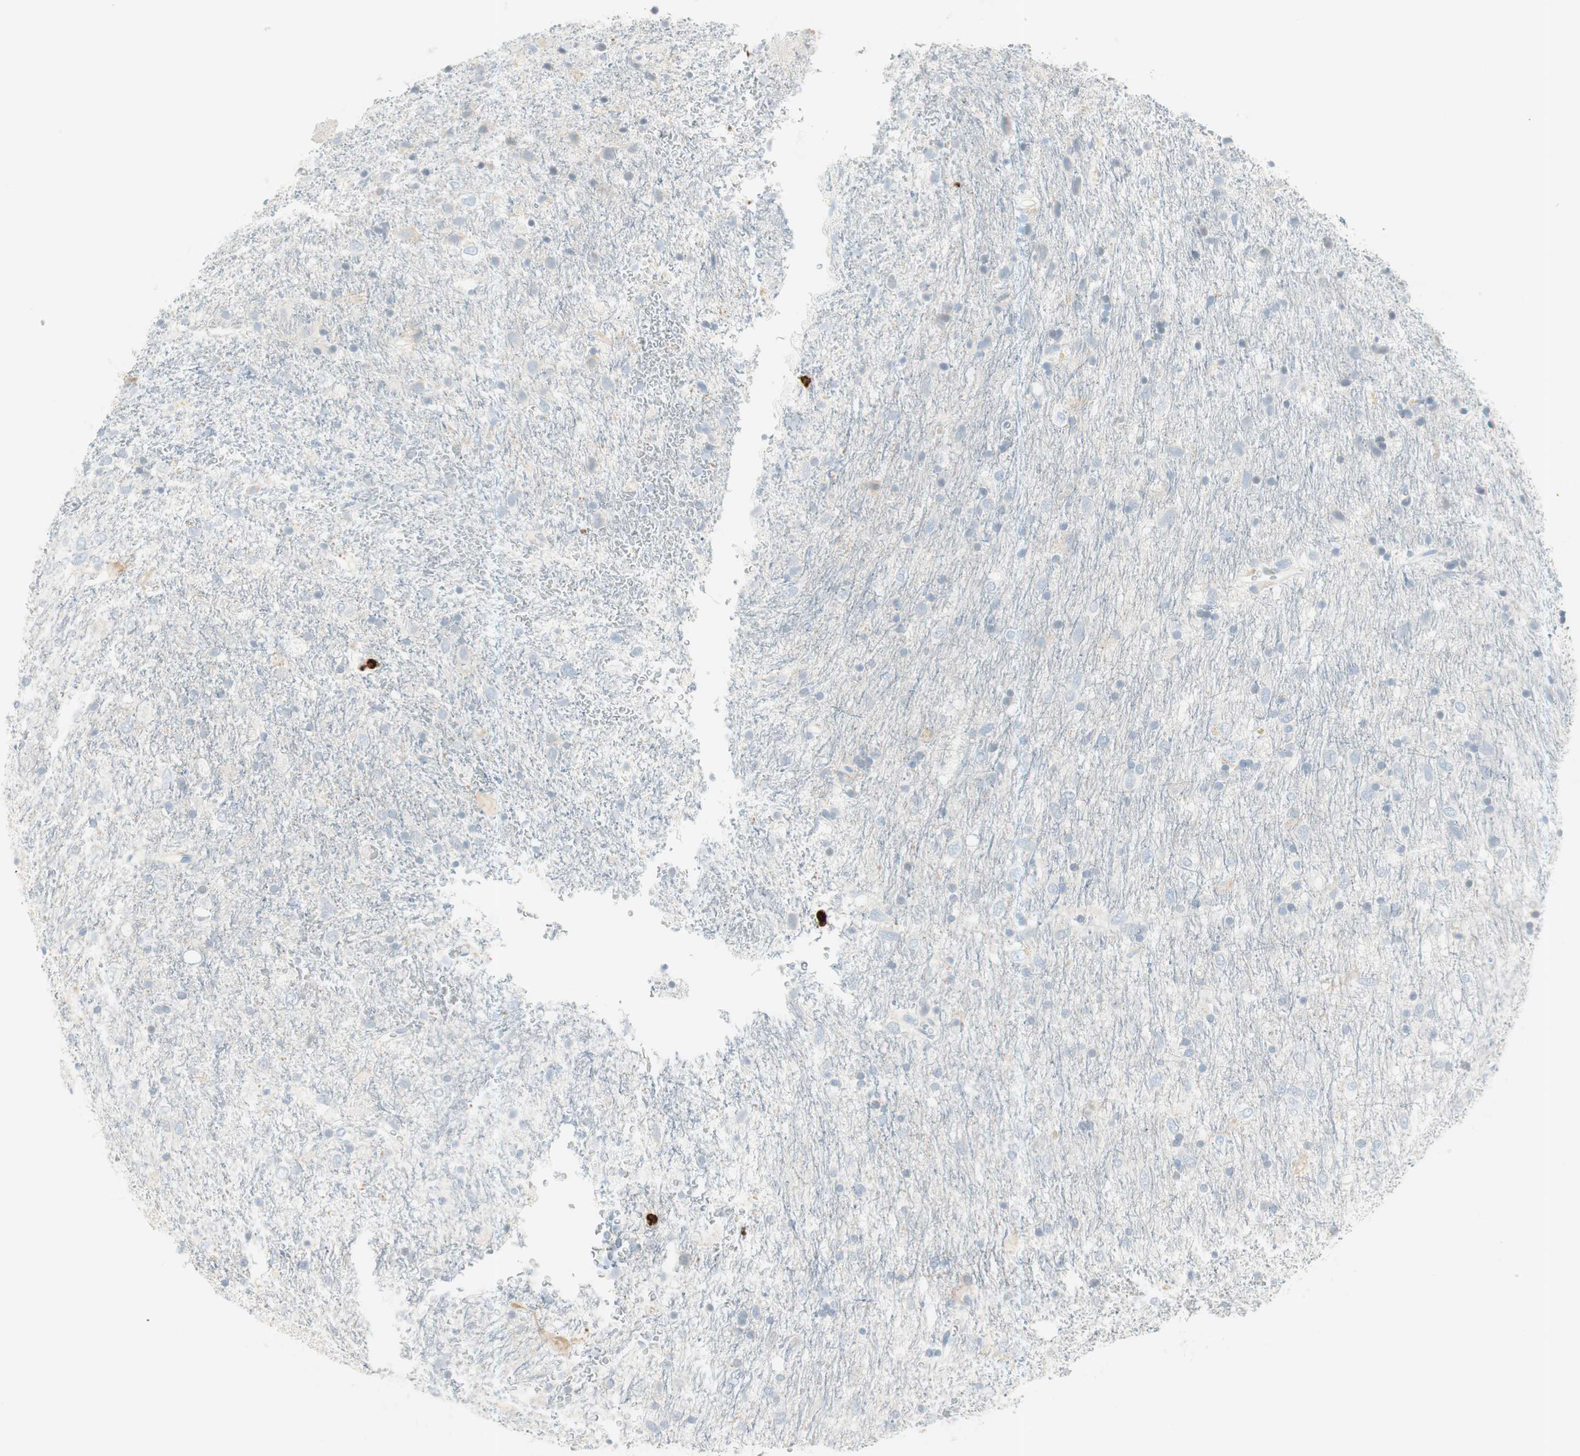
{"staining": {"intensity": "negative", "quantity": "none", "location": "none"}, "tissue": "glioma", "cell_type": "Tumor cells", "image_type": "cancer", "snomed": [{"axis": "morphology", "description": "Glioma, malignant, Low grade"}, {"axis": "topography", "description": "Brain"}], "caption": "Tumor cells are negative for brown protein staining in glioma.", "gene": "PRTN3", "patient": {"sex": "male", "age": 77}}